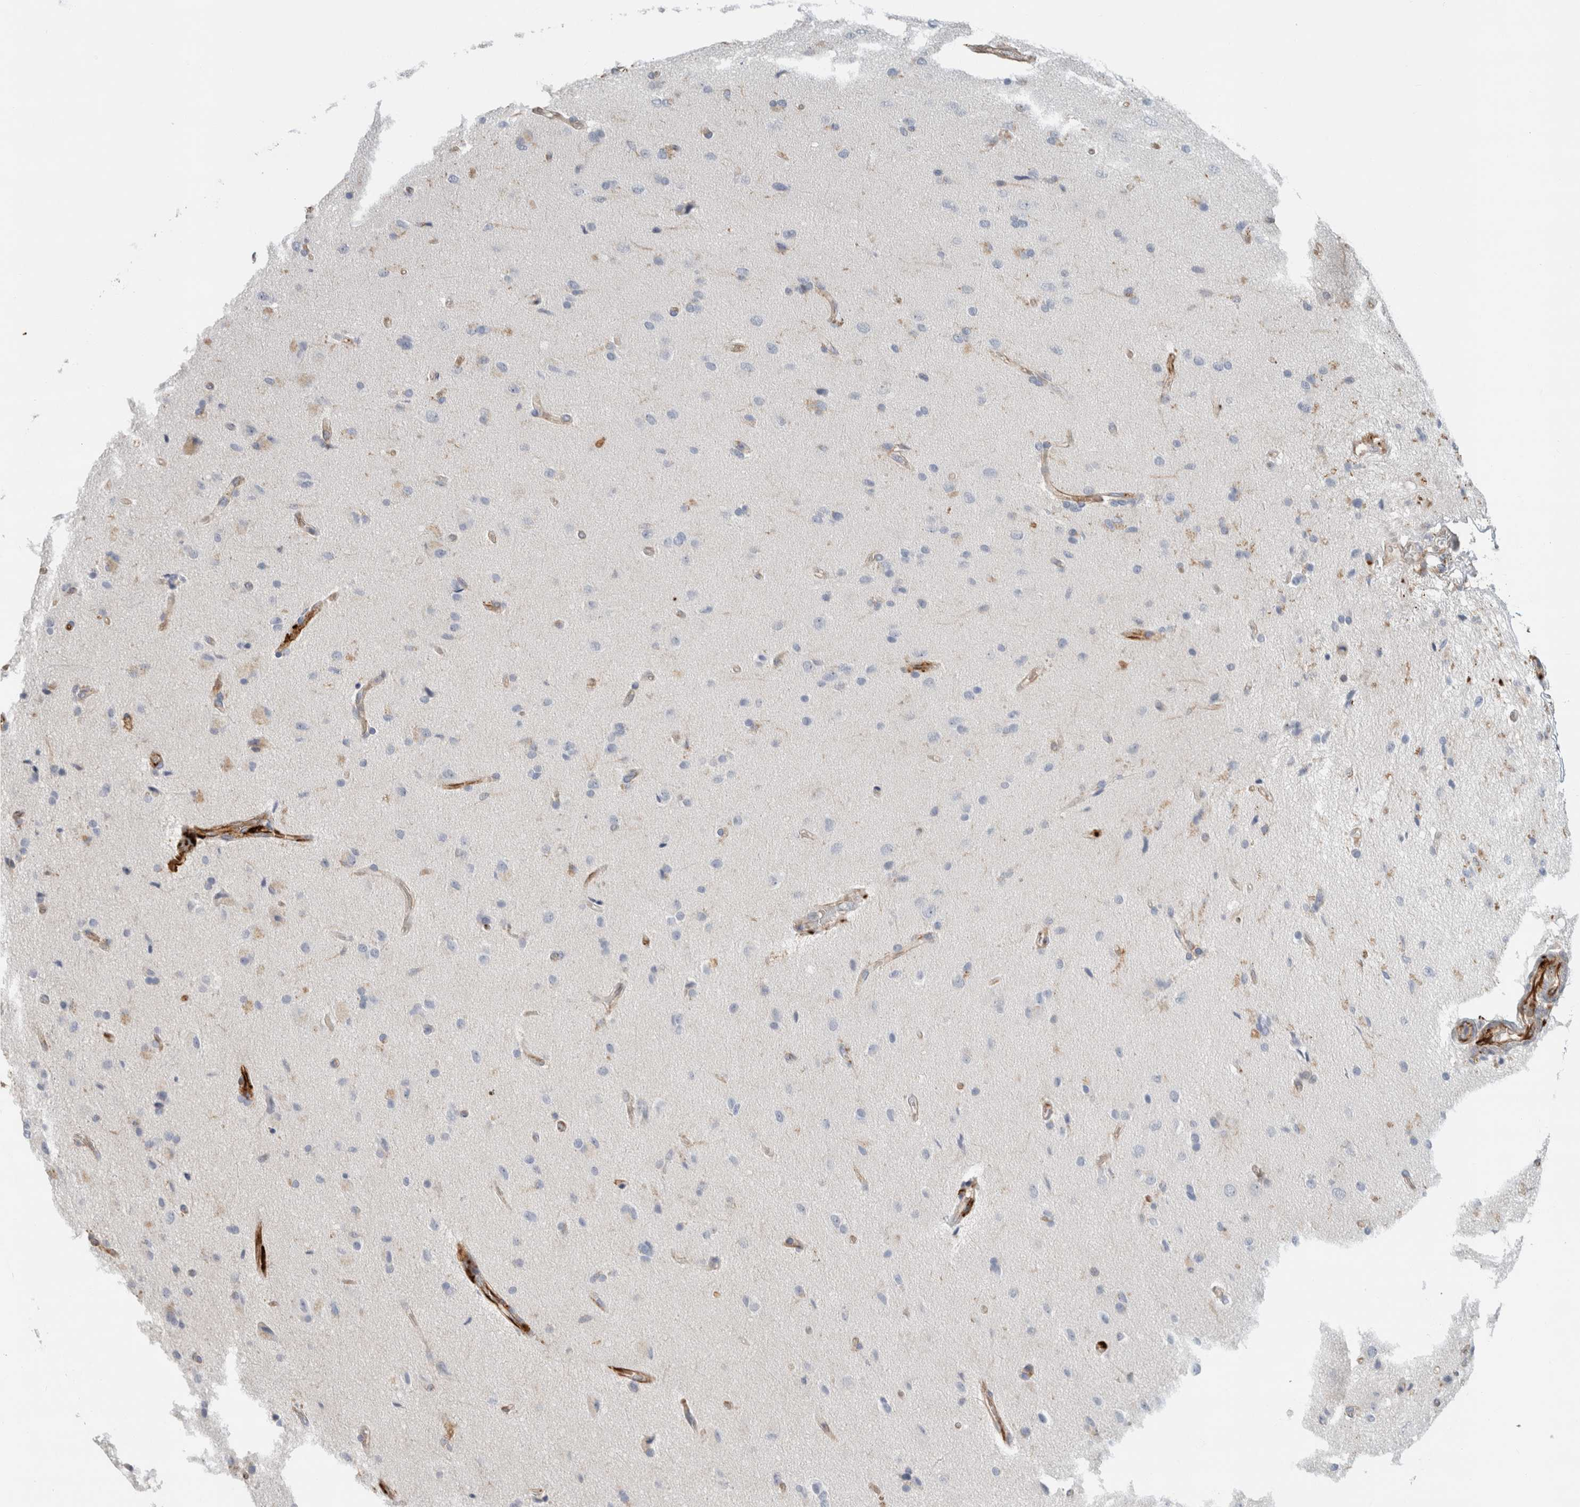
{"staining": {"intensity": "weak", "quantity": "<25%", "location": "cytoplasmic/membranous"}, "tissue": "glioma", "cell_type": "Tumor cells", "image_type": "cancer", "snomed": [{"axis": "morphology", "description": "Glioma, malignant, High grade"}, {"axis": "topography", "description": "Brain"}], "caption": "DAB immunohistochemical staining of glioma demonstrates no significant expression in tumor cells. (DAB IHC visualized using brightfield microscopy, high magnification).", "gene": "LY86", "patient": {"sex": "male", "age": 72}}